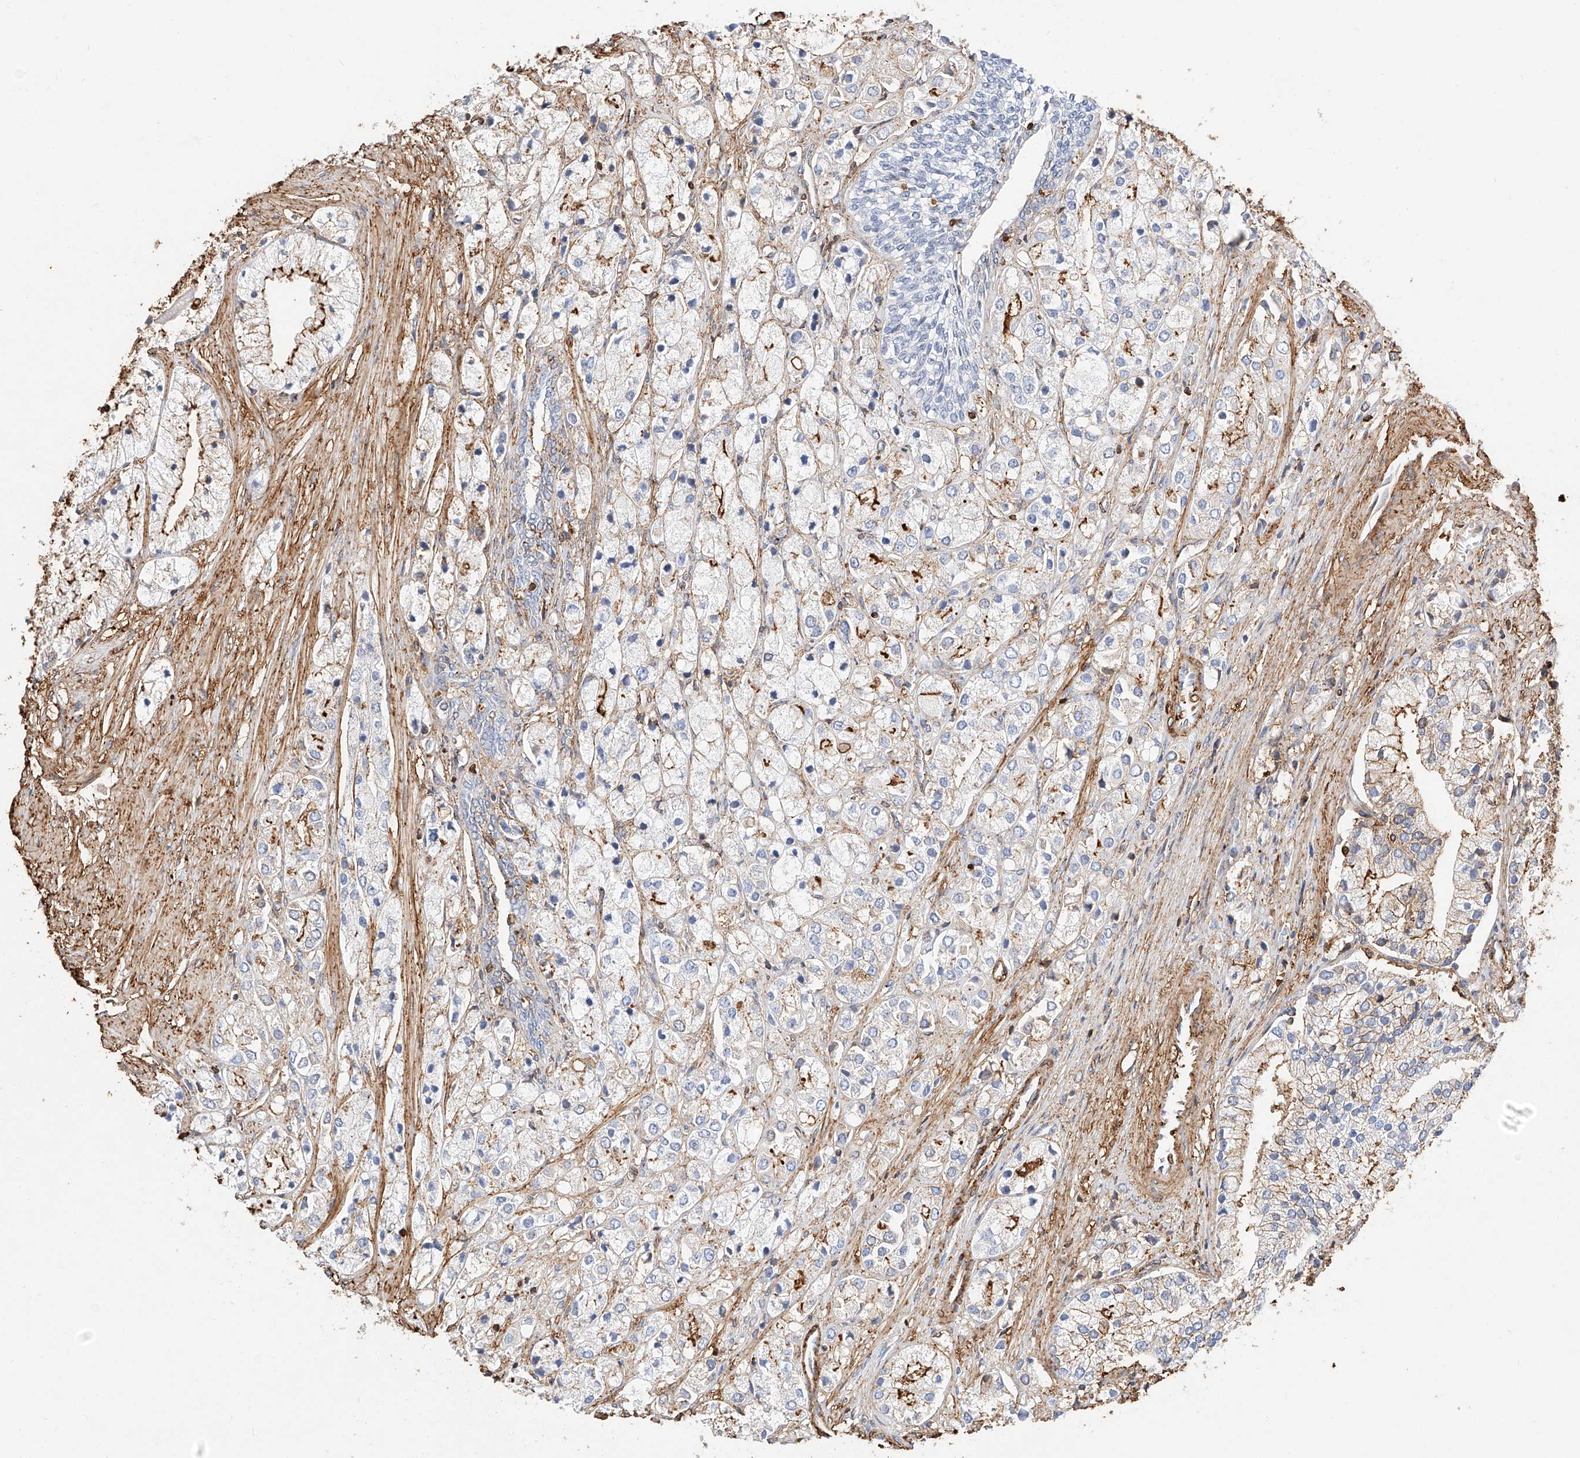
{"staining": {"intensity": "strong", "quantity": "<25%", "location": "cytoplasmic/membranous"}, "tissue": "prostate cancer", "cell_type": "Tumor cells", "image_type": "cancer", "snomed": [{"axis": "morphology", "description": "Adenocarcinoma, High grade"}, {"axis": "topography", "description": "Prostate"}], "caption": "The image demonstrates staining of prostate high-grade adenocarcinoma, revealing strong cytoplasmic/membranous protein positivity (brown color) within tumor cells.", "gene": "WFS1", "patient": {"sex": "male", "age": 50}}